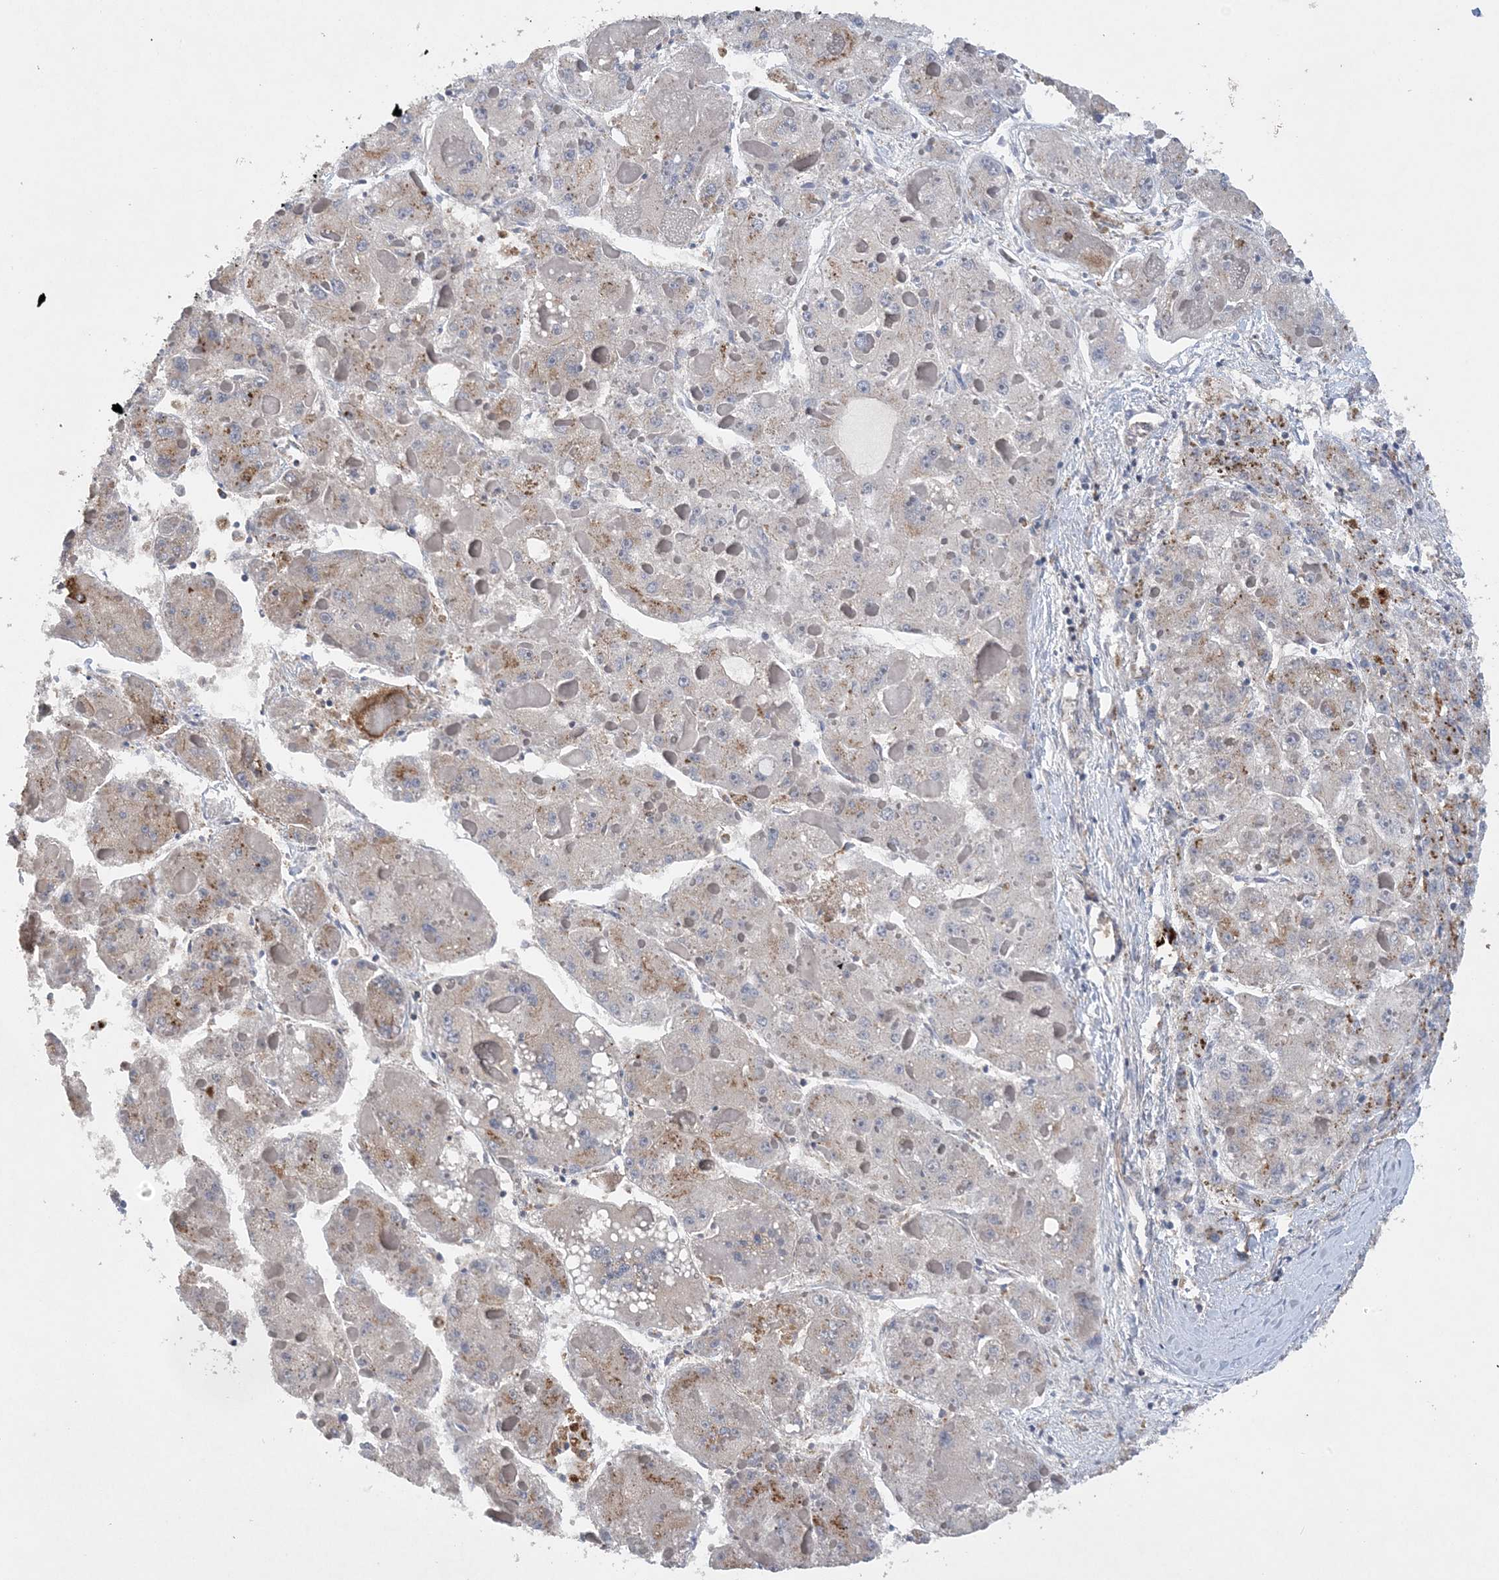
{"staining": {"intensity": "weak", "quantity": "<25%", "location": "cytoplasmic/membranous"}, "tissue": "liver cancer", "cell_type": "Tumor cells", "image_type": "cancer", "snomed": [{"axis": "morphology", "description": "Carcinoma, Hepatocellular, NOS"}, {"axis": "topography", "description": "Liver"}], "caption": "Tumor cells are negative for brown protein staining in liver cancer.", "gene": "PTTG1IP", "patient": {"sex": "female", "age": 73}}